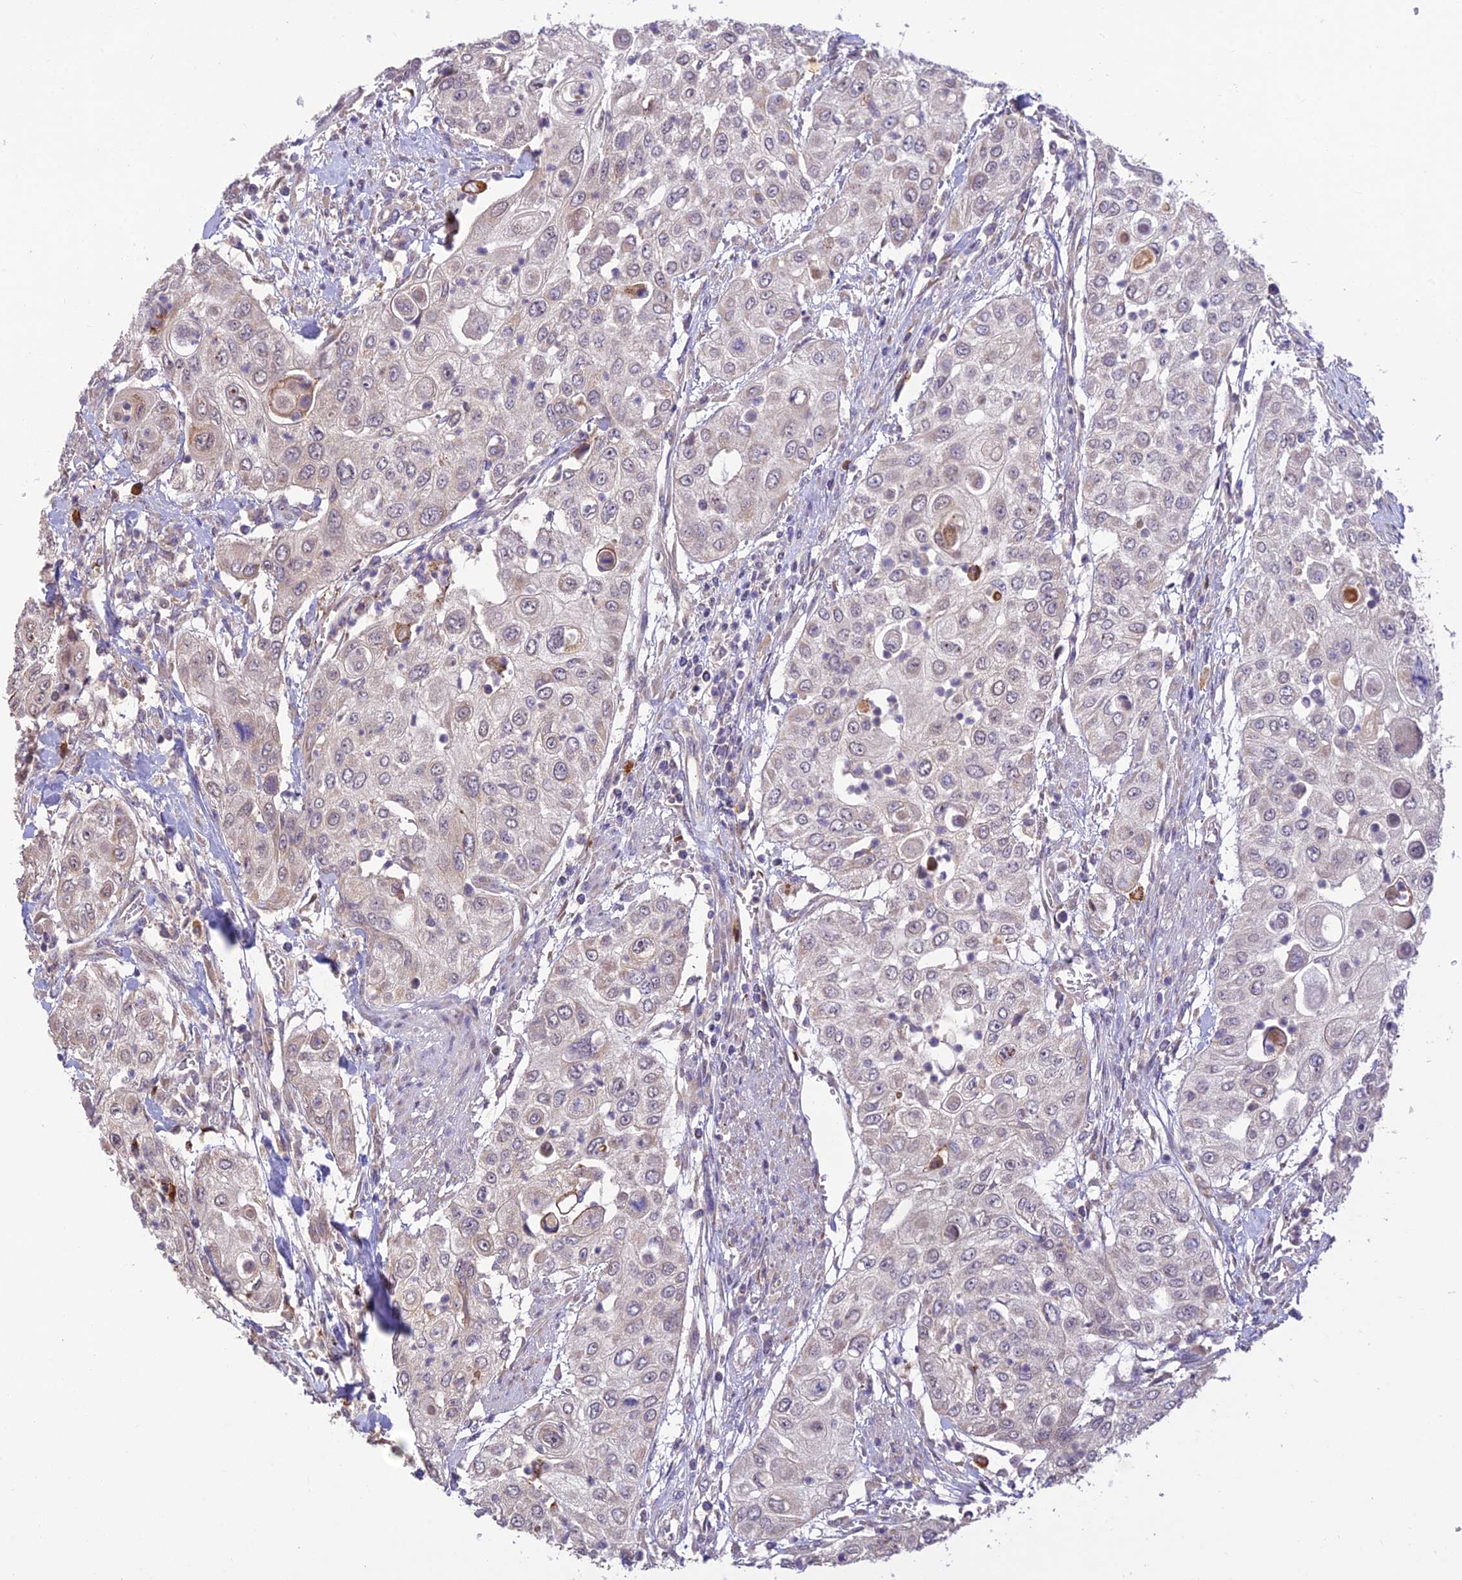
{"staining": {"intensity": "moderate", "quantity": "<25%", "location": "cytoplasmic/membranous"}, "tissue": "urothelial cancer", "cell_type": "Tumor cells", "image_type": "cancer", "snomed": [{"axis": "morphology", "description": "Urothelial carcinoma, High grade"}, {"axis": "topography", "description": "Urinary bladder"}], "caption": "High-grade urothelial carcinoma stained with a protein marker displays moderate staining in tumor cells.", "gene": "ASPDH", "patient": {"sex": "female", "age": 79}}